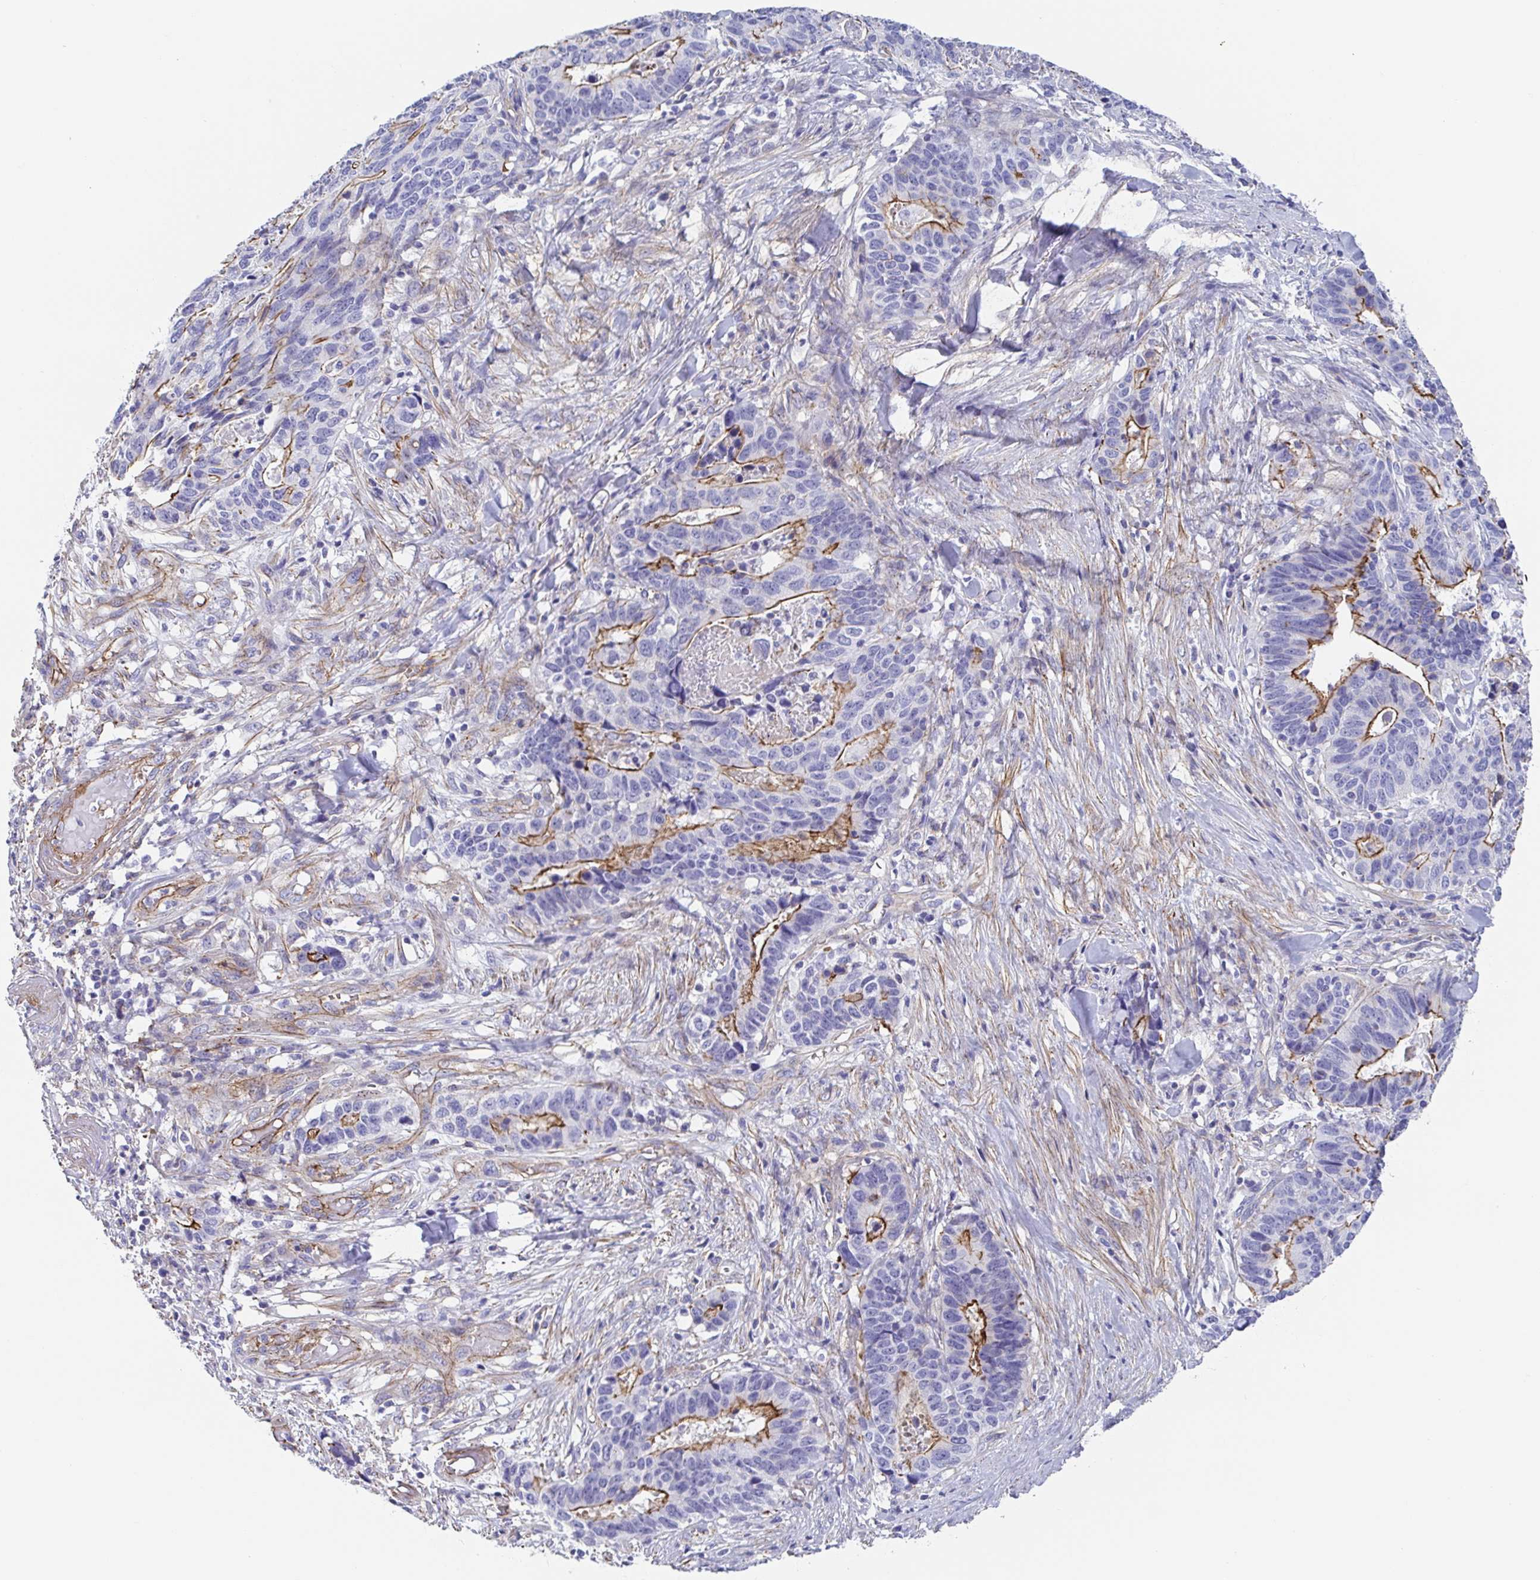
{"staining": {"intensity": "moderate", "quantity": "25%-75%", "location": "cytoplasmic/membranous"}, "tissue": "stomach cancer", "cell_type": "Tumor cells", "image_type": "cancer", "snomed": [{"axis": "morphology", "description": "Adenocarcinoma, NOS"}, {"axis": "topography", "description": "Stomach, upper"}], "caption": "IHC image of adenocarcinoma (stomach) stained for a protein (brown), which displays medium levels of moderate cytoplasmic/membranous expression in approximately 25%-75% of tumor cells.", "gene": "TRAM2", "patient": {"sex": "female", "age": 67}}